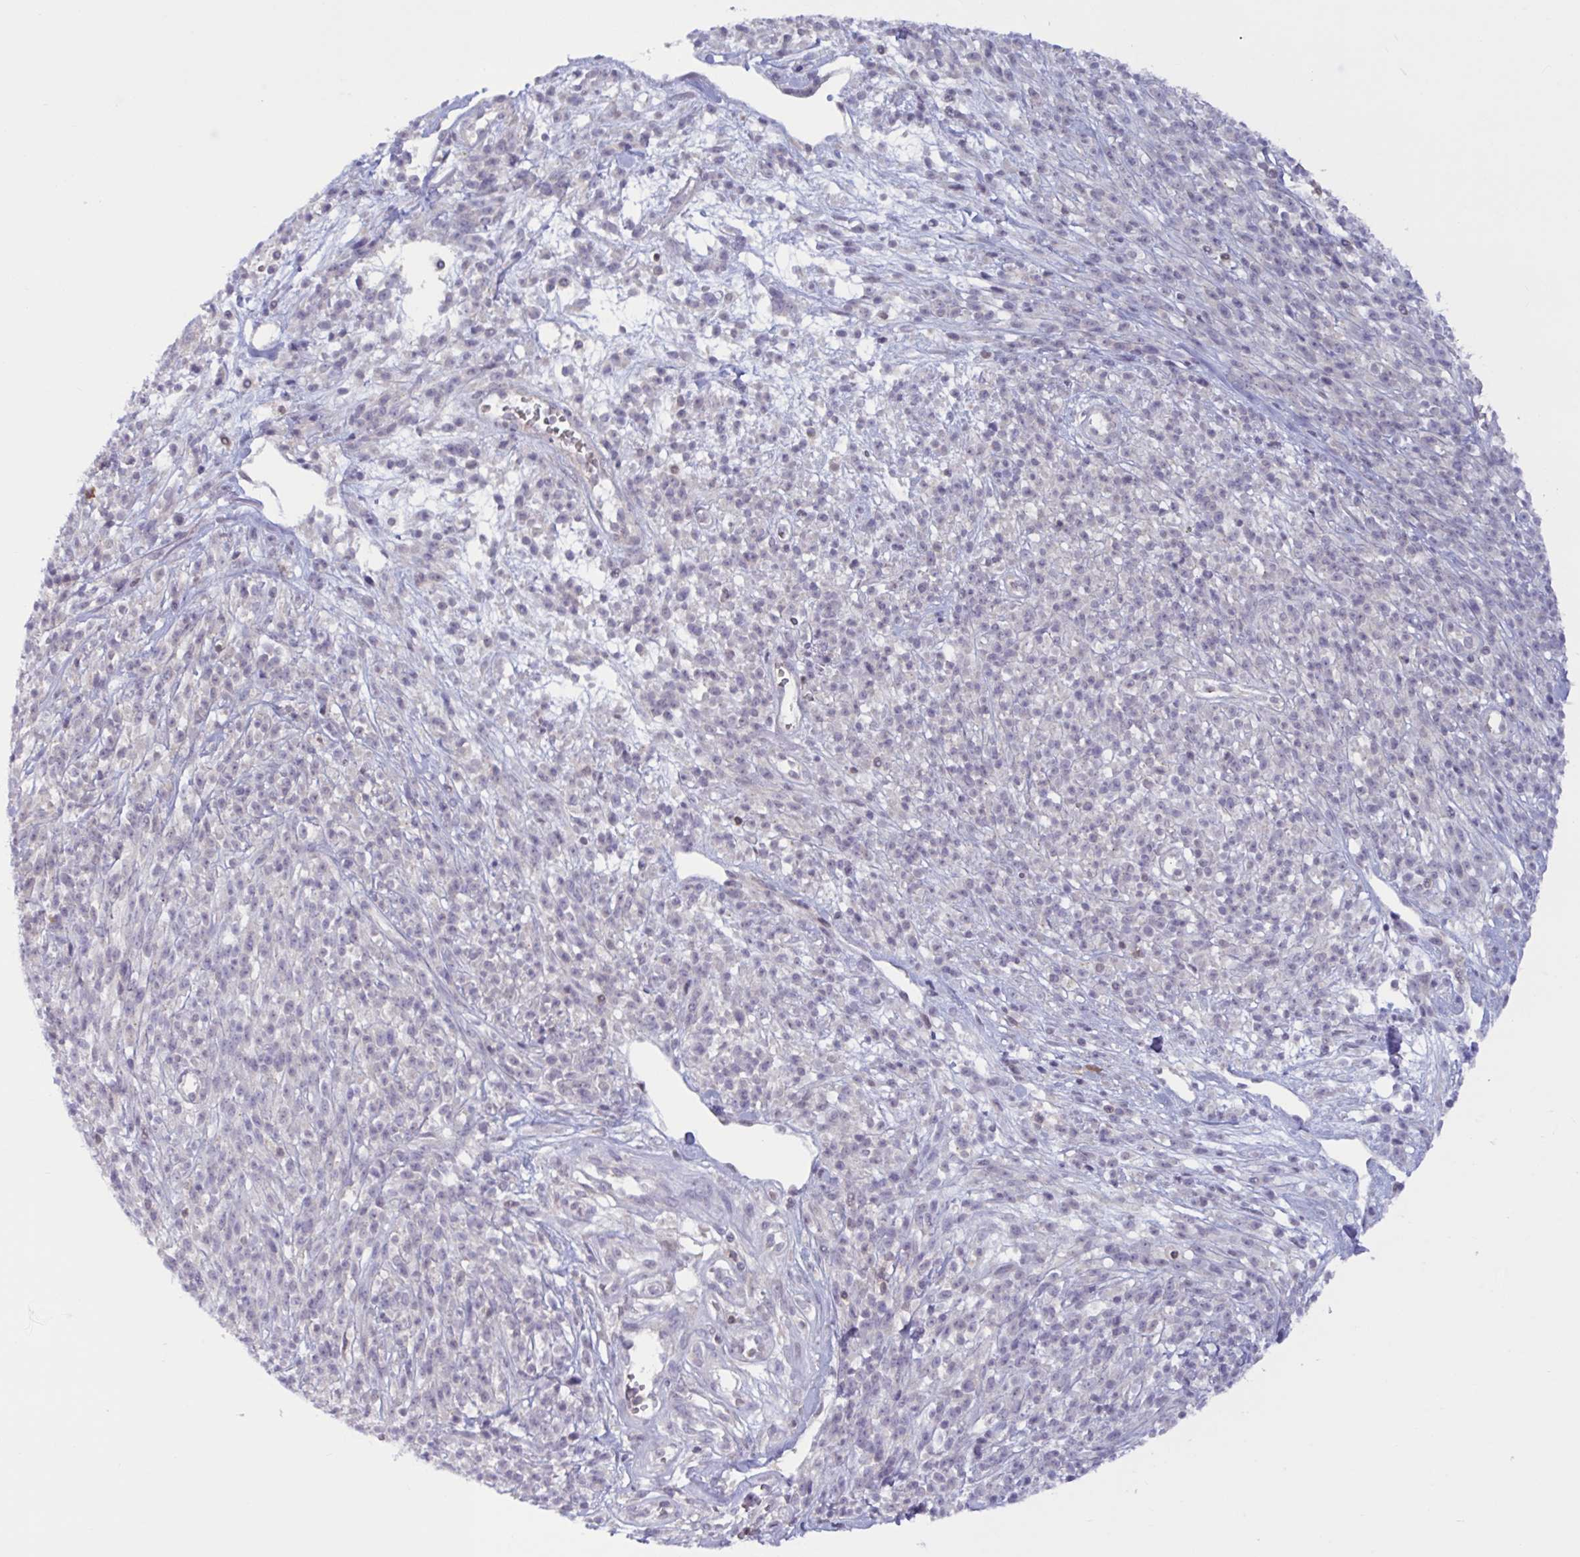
{"staining": {"intensity": "negative", "quantity": "none", "location": "none"}, "tissue": "melanoma", "cell_type": "Tumor cells", "image_type": "cancer", "snomed": [{"axis": "morphology", "description": "Malignant melanoma, NOS"}, {"axis": "topography", "description": "Skin"}, {"axis": "topography", "description": "Skin of trunk"}], "caption": "A histopathology image of melanoma stained for a protein exhibits no brown staining in tumor cells. Brightfield microscopy of IHC stained with DAB (brown) and hematoxylin (blue), captured at high magnification.", "gene": "TANK", "patient": {"sex": "male", "age": 74}}